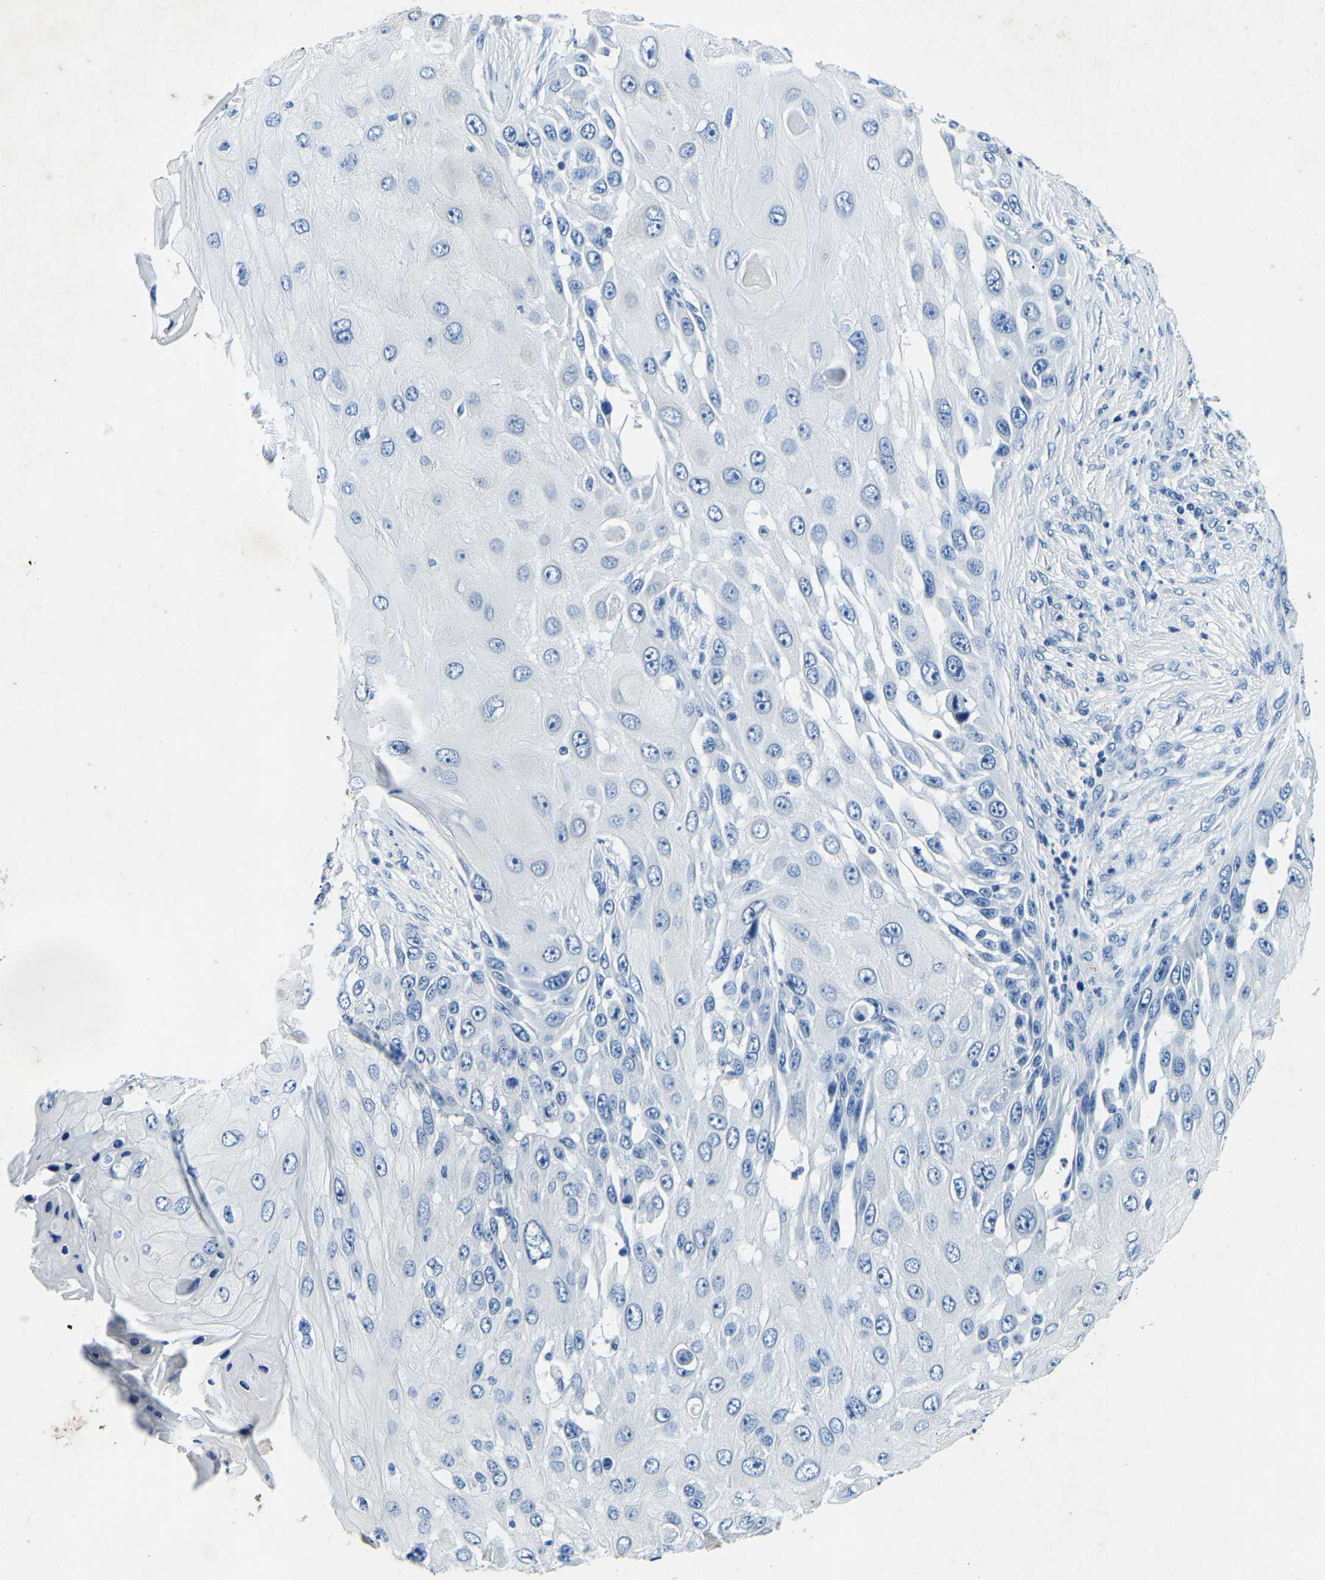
{"staining": {"intensity": "negative", "quantity": "none", "location": "none"}, "tissue": "skin cancer", "cell_type": "Tumor cells", "image_type": "cancer", "snomed": [{"axis": "morphology", "description": "Squamous cell carcinoma, NOS"}, {"axis": "topography", "description": "Skin"}], "caption": "IHC histopathology image of skin cancer stained for a protein (brown), which demonstrates no positivity in tumor cells. (Stains: DAB (3,3'-diaminobenzidine) immunohistochemistry (IHC) with hematoxylin counter stain, Microscopy: brightfield microscopy at high magnification).", "gene": "UBN2", "patient": {"sex": "female", "age": 44}}